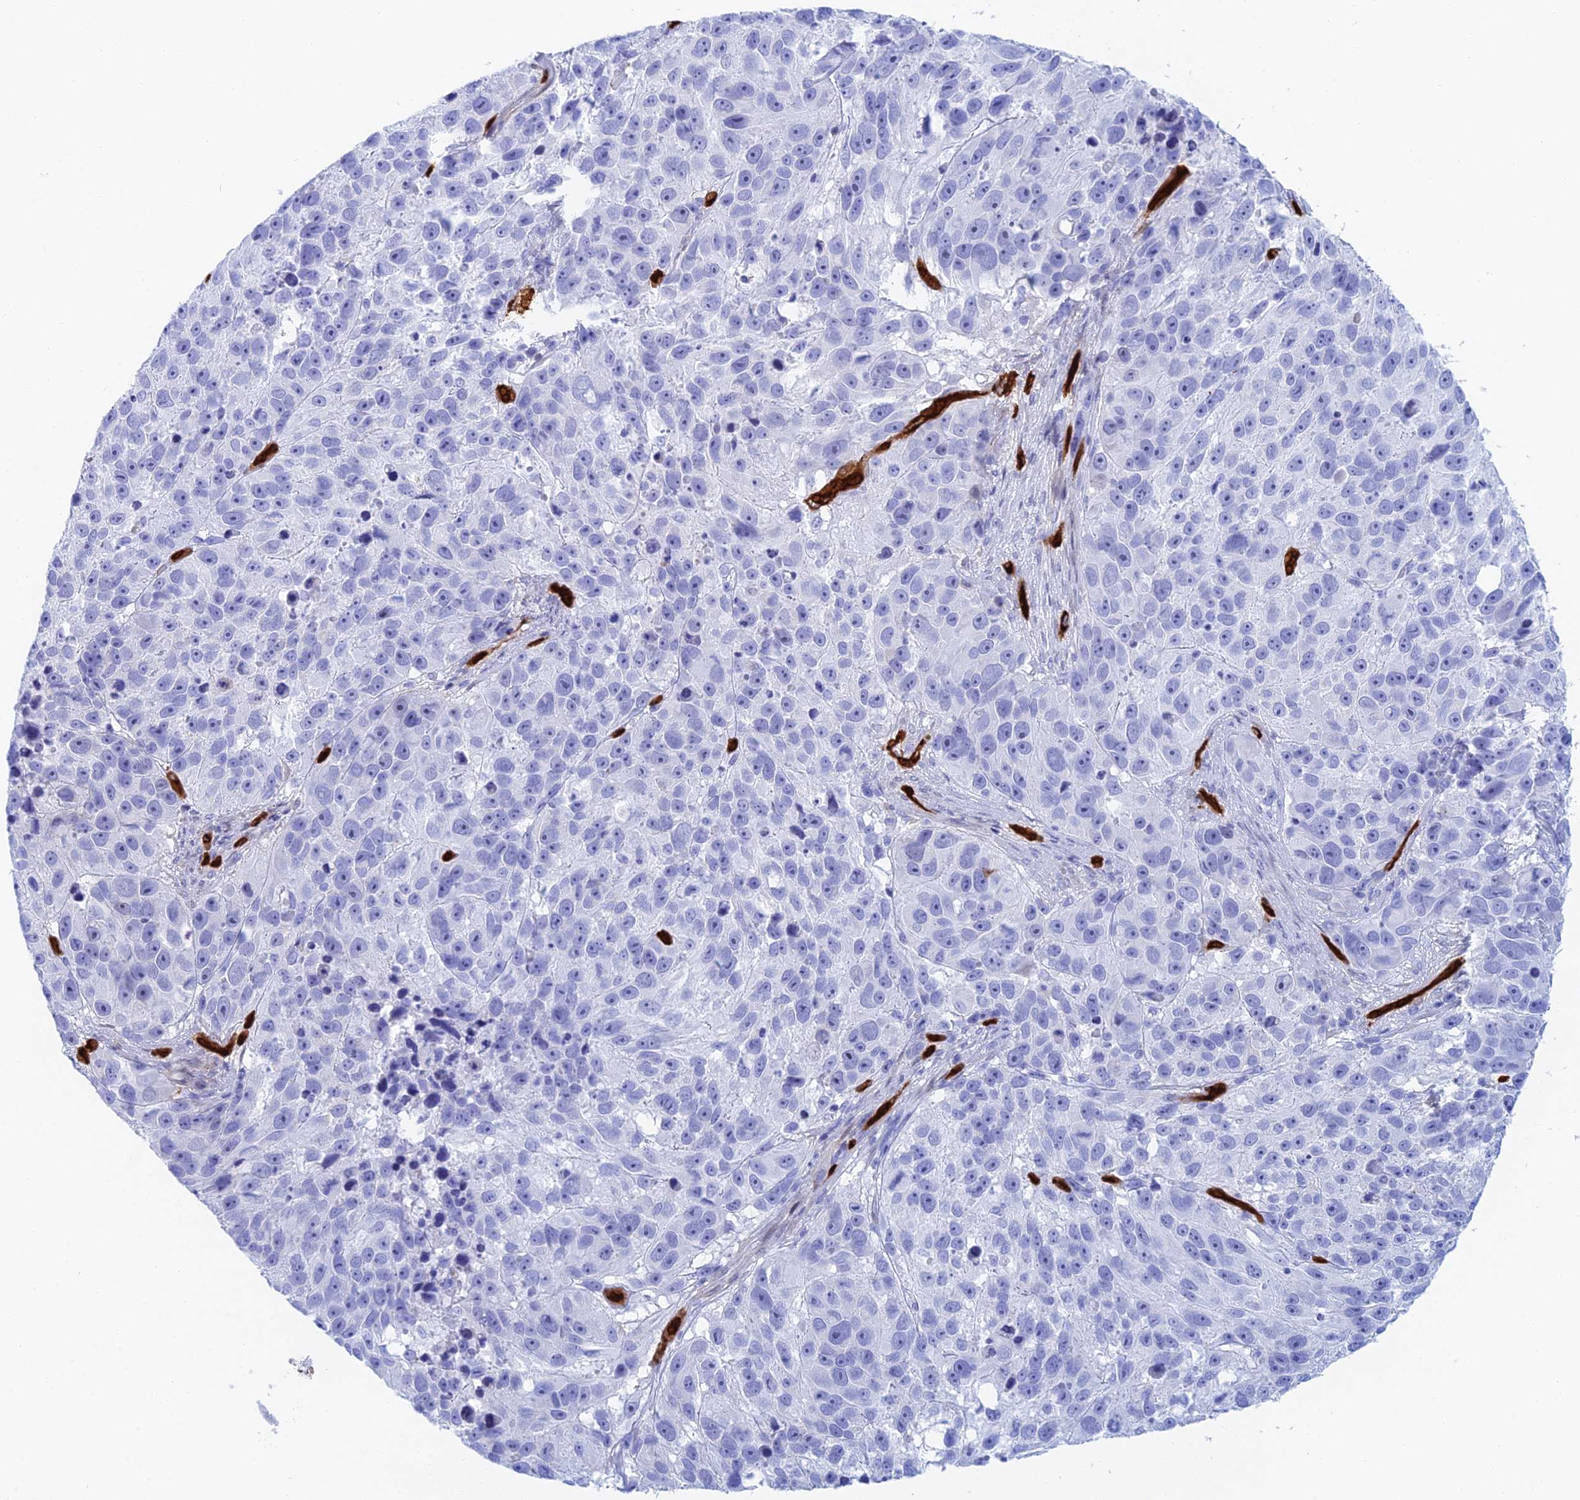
{"staining": {"intensity": "negative", "quantity": "none", "location": "none"}, "tissue": "melanoma", "cell_type": "Tumor cells", "image_type": "cancer", "snomed": [{"axis": "morphology", "description": "Malignant melanoma, NOS"}, {"axis": "topography", "description": "Skin"}], "caption": "Malignant melanoma stained for a protein using immunohistochemistry demonstrates no positivity tumor cells.", "gene": "CRIP2", "patient": {"sex": "male", "age": 84}}